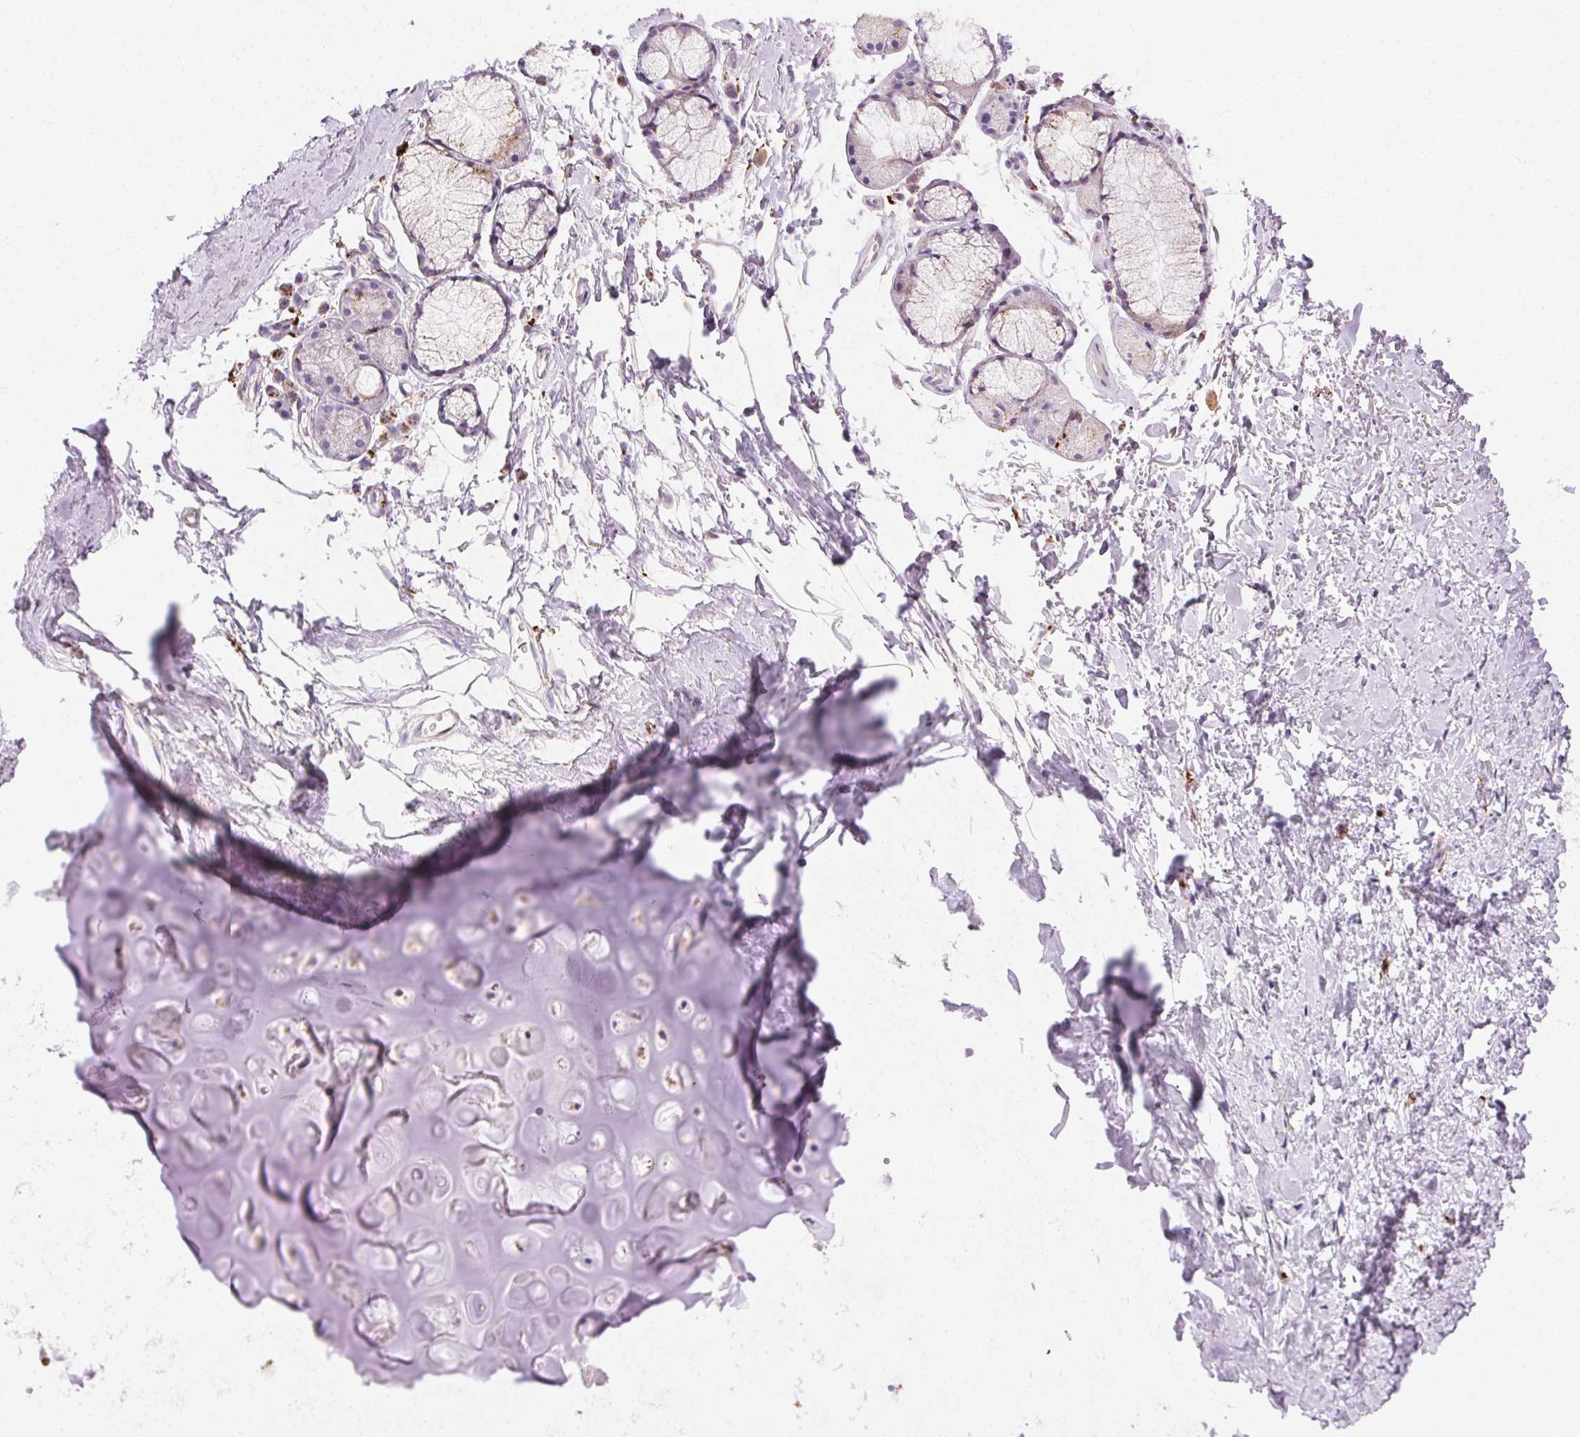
{"staining": {"intensity": "weak", "quantity": "25%-75%", "location": "cytoplasmic/membranous"}, "tissue": "adipose tissue", "cell_type": "Adipocytes", "image_type": "normal", "snomed": [{"axis": "morphology", "description": "Normal tissue, NOS"}, {"axis": "topography", "description": "Cartilage tissue"}, {"axis": "topography", "description": "Bronchus"}], "caption": "Immunohistochemistry (IHC) histopathology image of benign adipose tissue stained for a protein (brown), which demonstrates low levels of weak cytoplasmic/membranous staining in approximately 25%-75% of adipocytes.", "gene": "SCPEP1", "patient": {"sex": "female", "age": 79}}